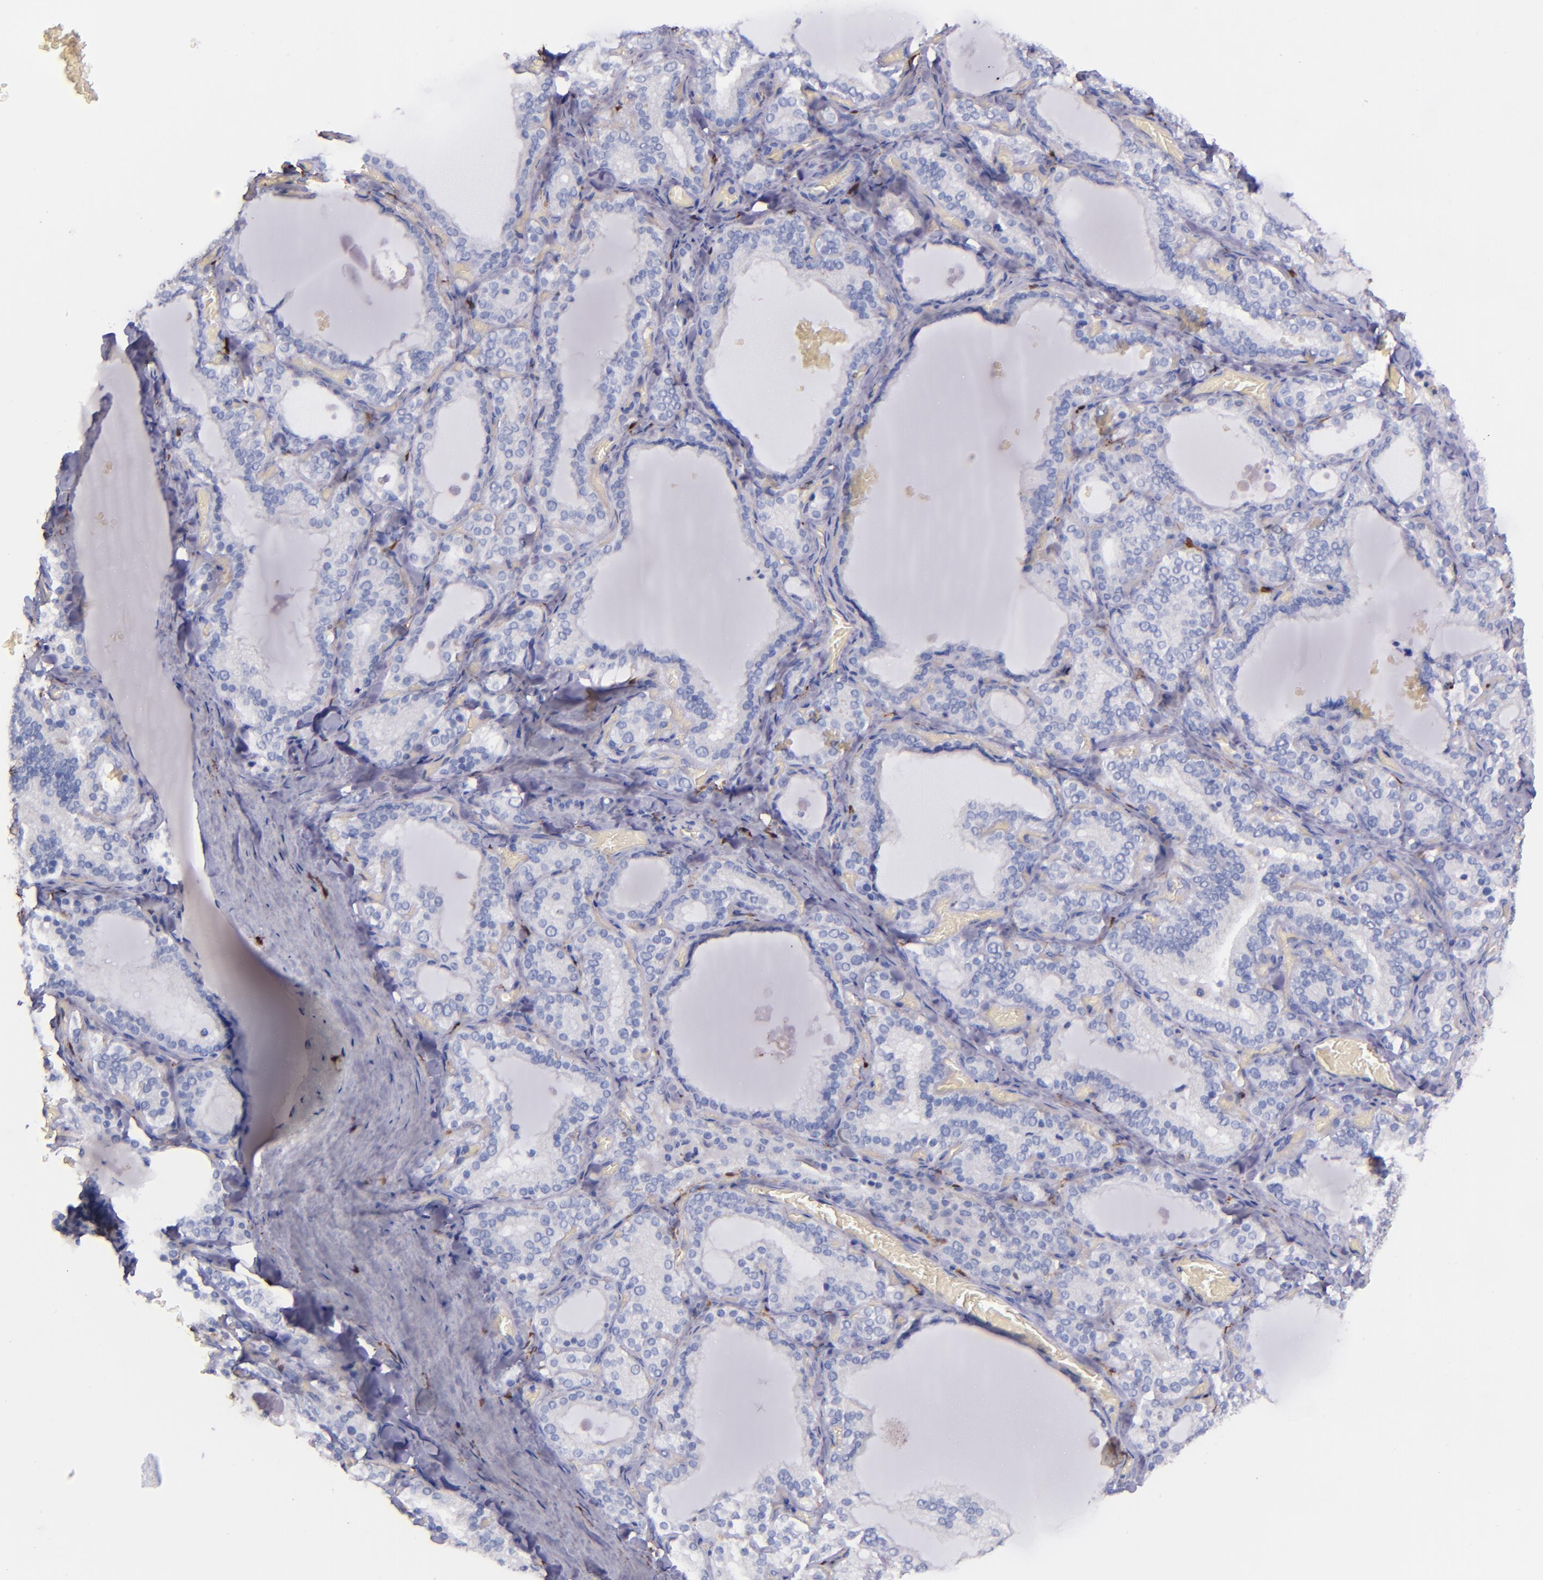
{"staining": {"intensity": "negative", "quantity": "none", "location": "none"}, "tissue": "thyroid gland", "cell_type": "Glandular cells", "image_type": "normal", "snomed": [{"axis": "morphology", "description": "Normal tissue, NOS"}, {"axis": "topography", "description": "Thyroid gland"}], "caption": "This is an IHC image of unremarkable thyroid gland. There is no staining in glandular cells.", "gene": "F13A1", "patient": {"sex": "female", "age": 33}}